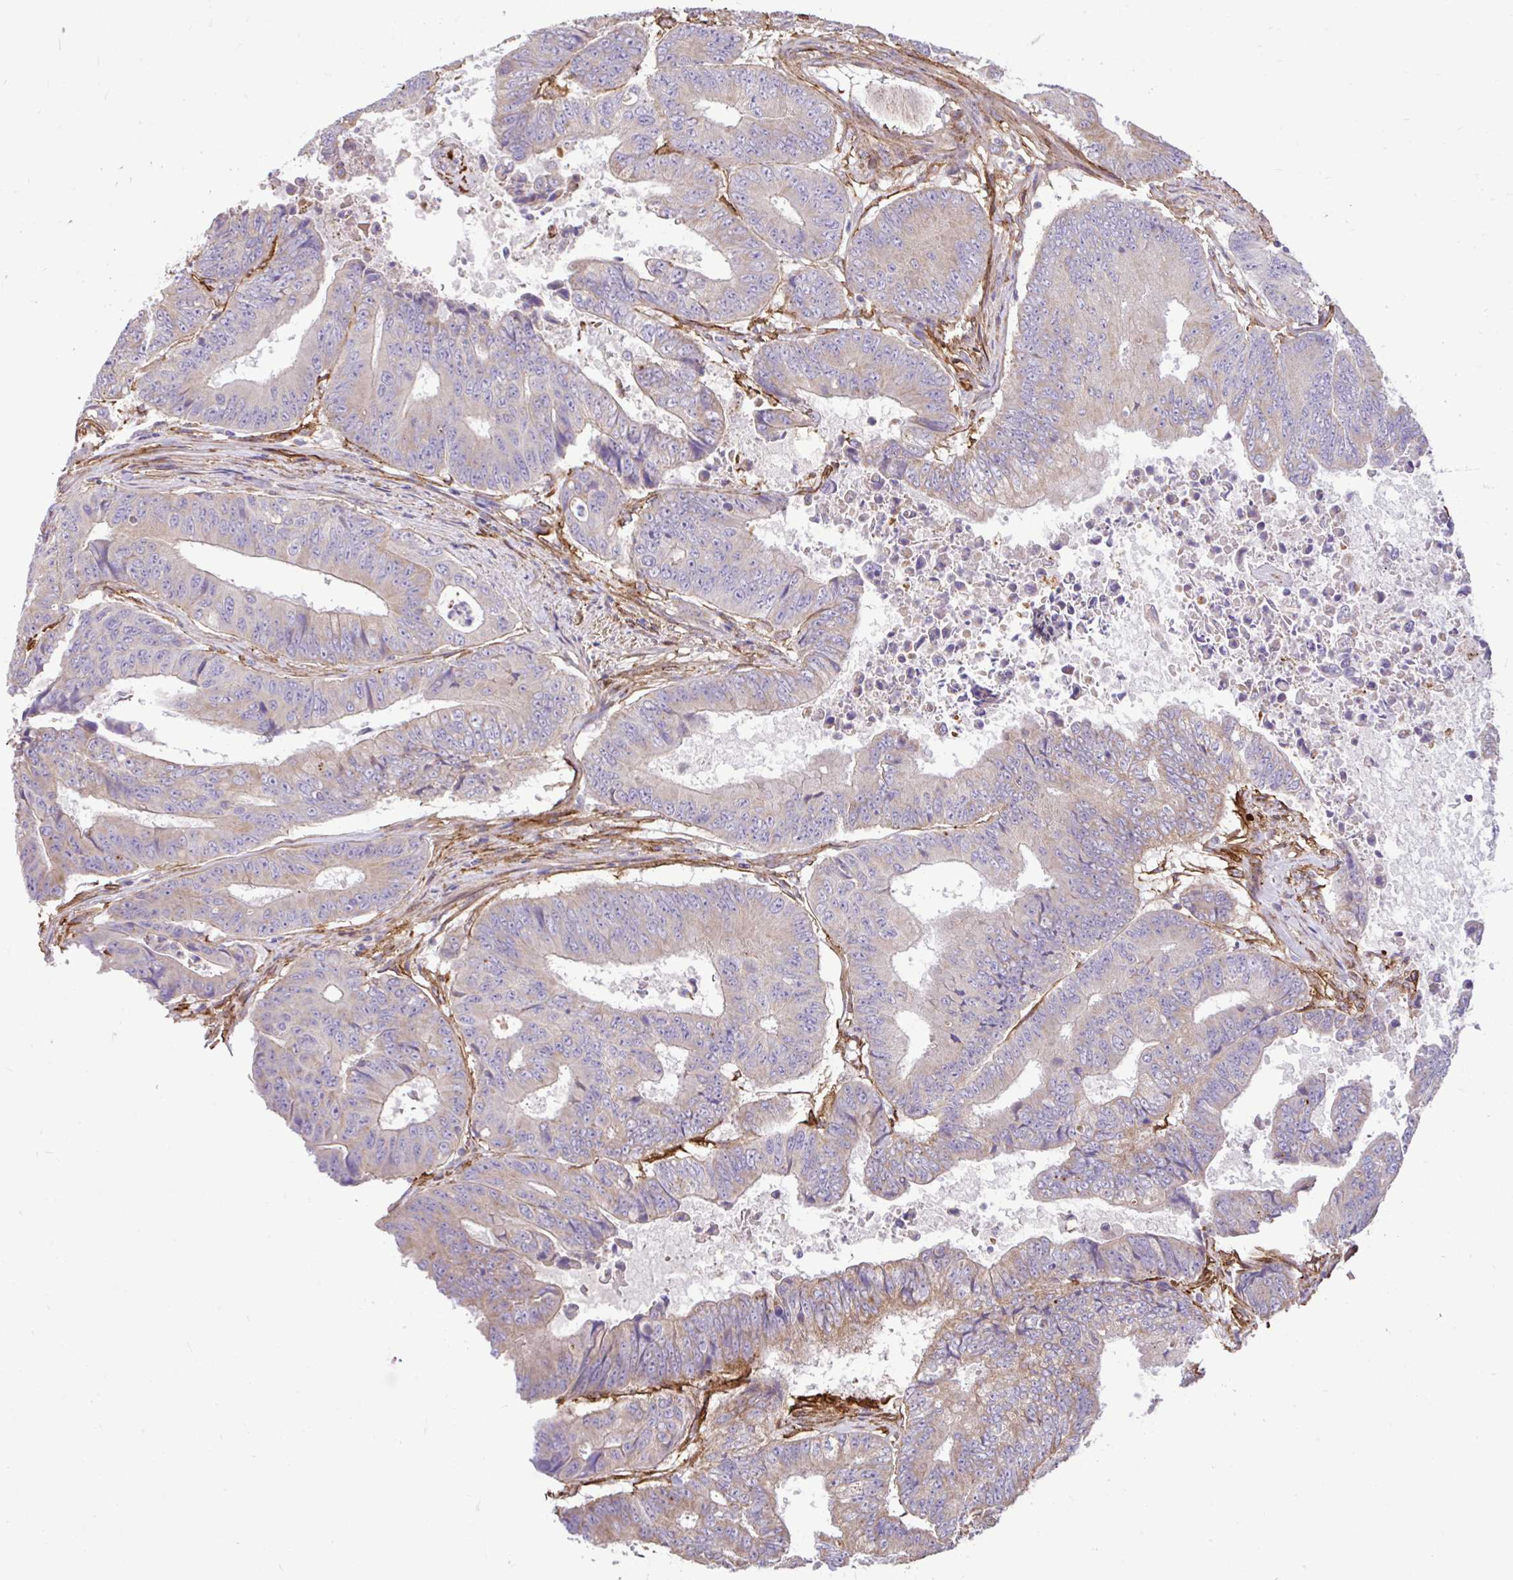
{"staining": {"intensity": "moderate", "quantity": "25%-75%", "location": "cytoplasmic/membranous"}, "tissue": "colorectal cancer", "cell_type": "Tumor cells", "image_type": "cancer", "snomed": [{"axis": "morphology", "description": "Adenocarcinoma, NOS"}, {"axis": "topography", "description": "Colon"}], "caption": "Immunohistochemistry micrograph of adenocarcinoma (colorectal) stained for a protein (brown), which reveals medium levels of moderate cytoplasmic/membranous staining in about 25%-75% of tumor cells.", "gene": "PTPRK", "patient": {"sex": "female", "age": 48}}